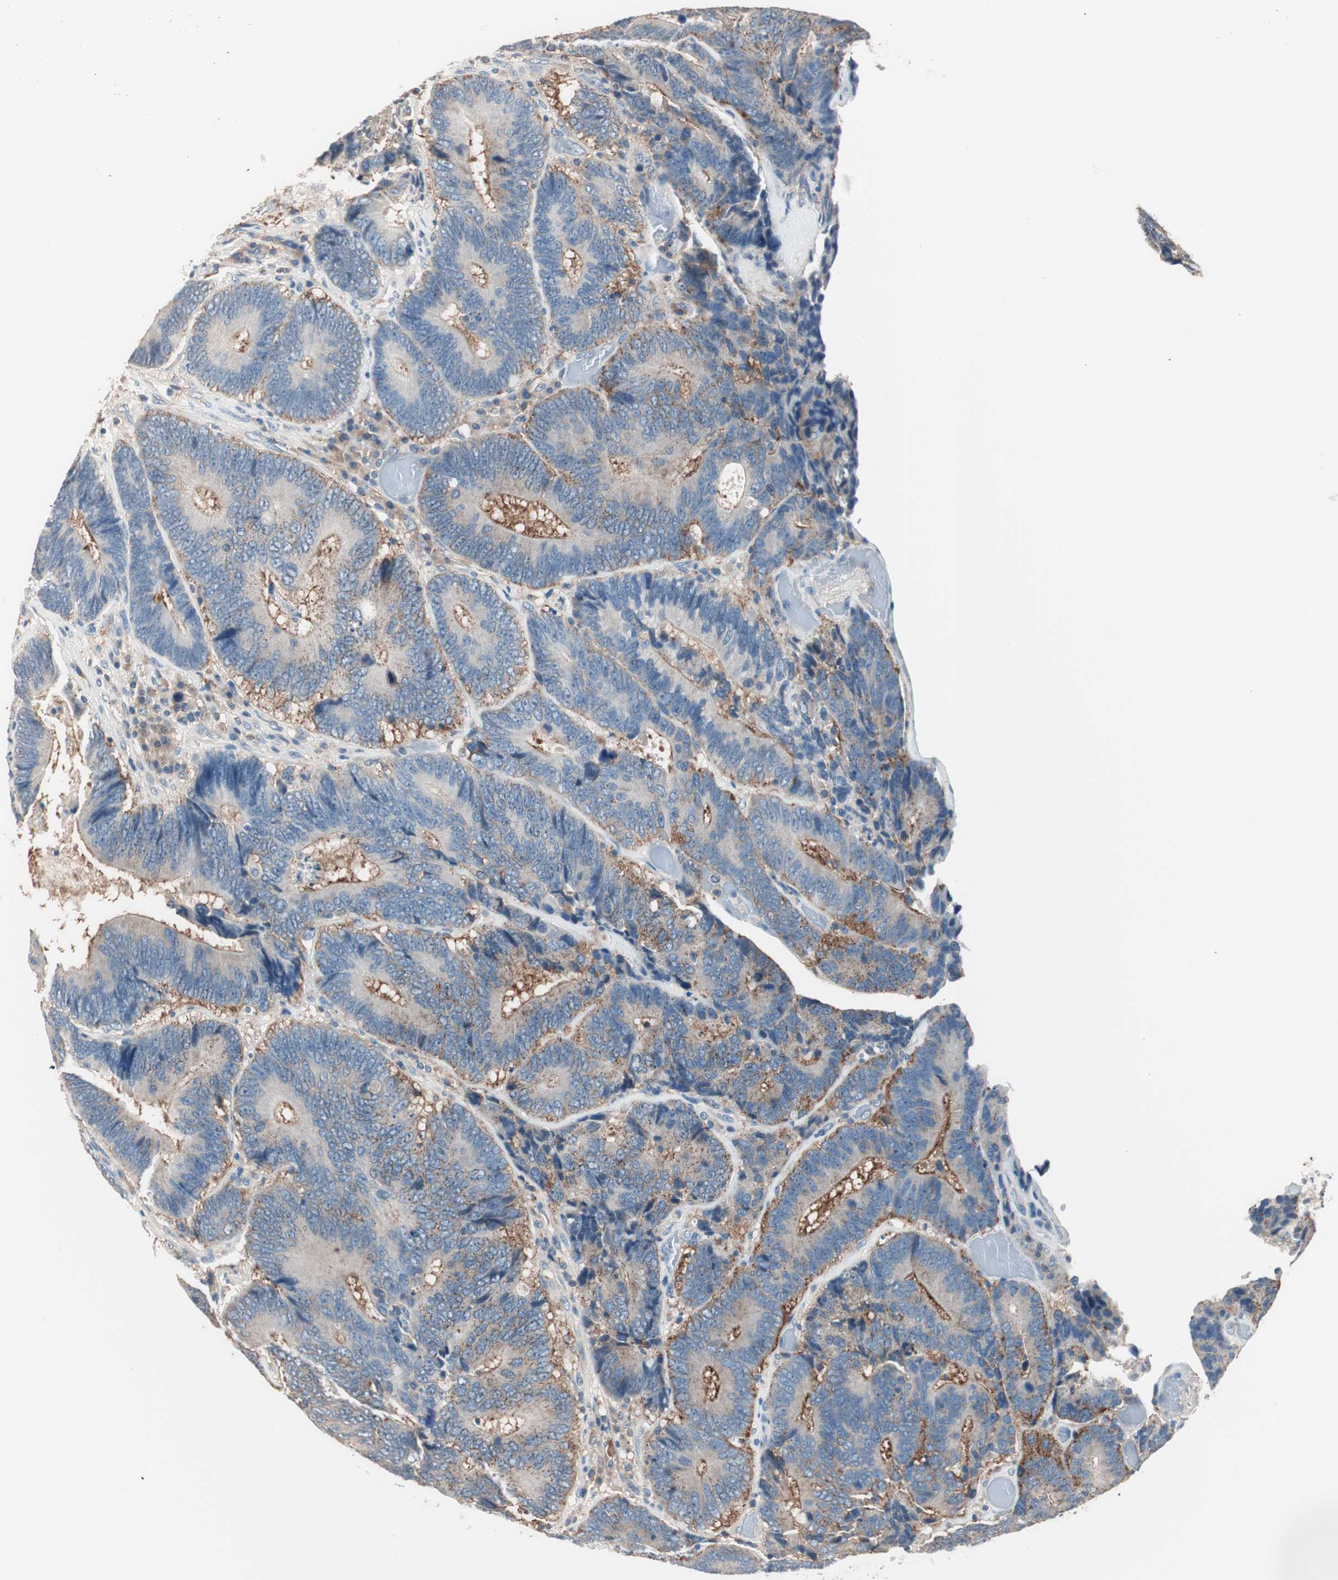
{"staining": {"intensity": "weak", "quantity": "25%-75%", "location": "cytoplasmic/membranous"}, "tissue": "colorectal cancer", "cell_type": "Tumor cells", "image_type": "cancer", "snomed": [{"axis": "morphology", "description": "Adenocarcinoma, NOS"}, {"axis": "topography", "description": "Colon"}], "caption": "High-power microscopy captured an immunohistochemistry (IHC) histopathology image of colorectal adenocarcinoma, revealing weak cytoplasmic/membranous expression in approximately 25%-75% of tumor cells.", "gene": "RAD54B", "patient": {"sex": "female", "age": 78}}